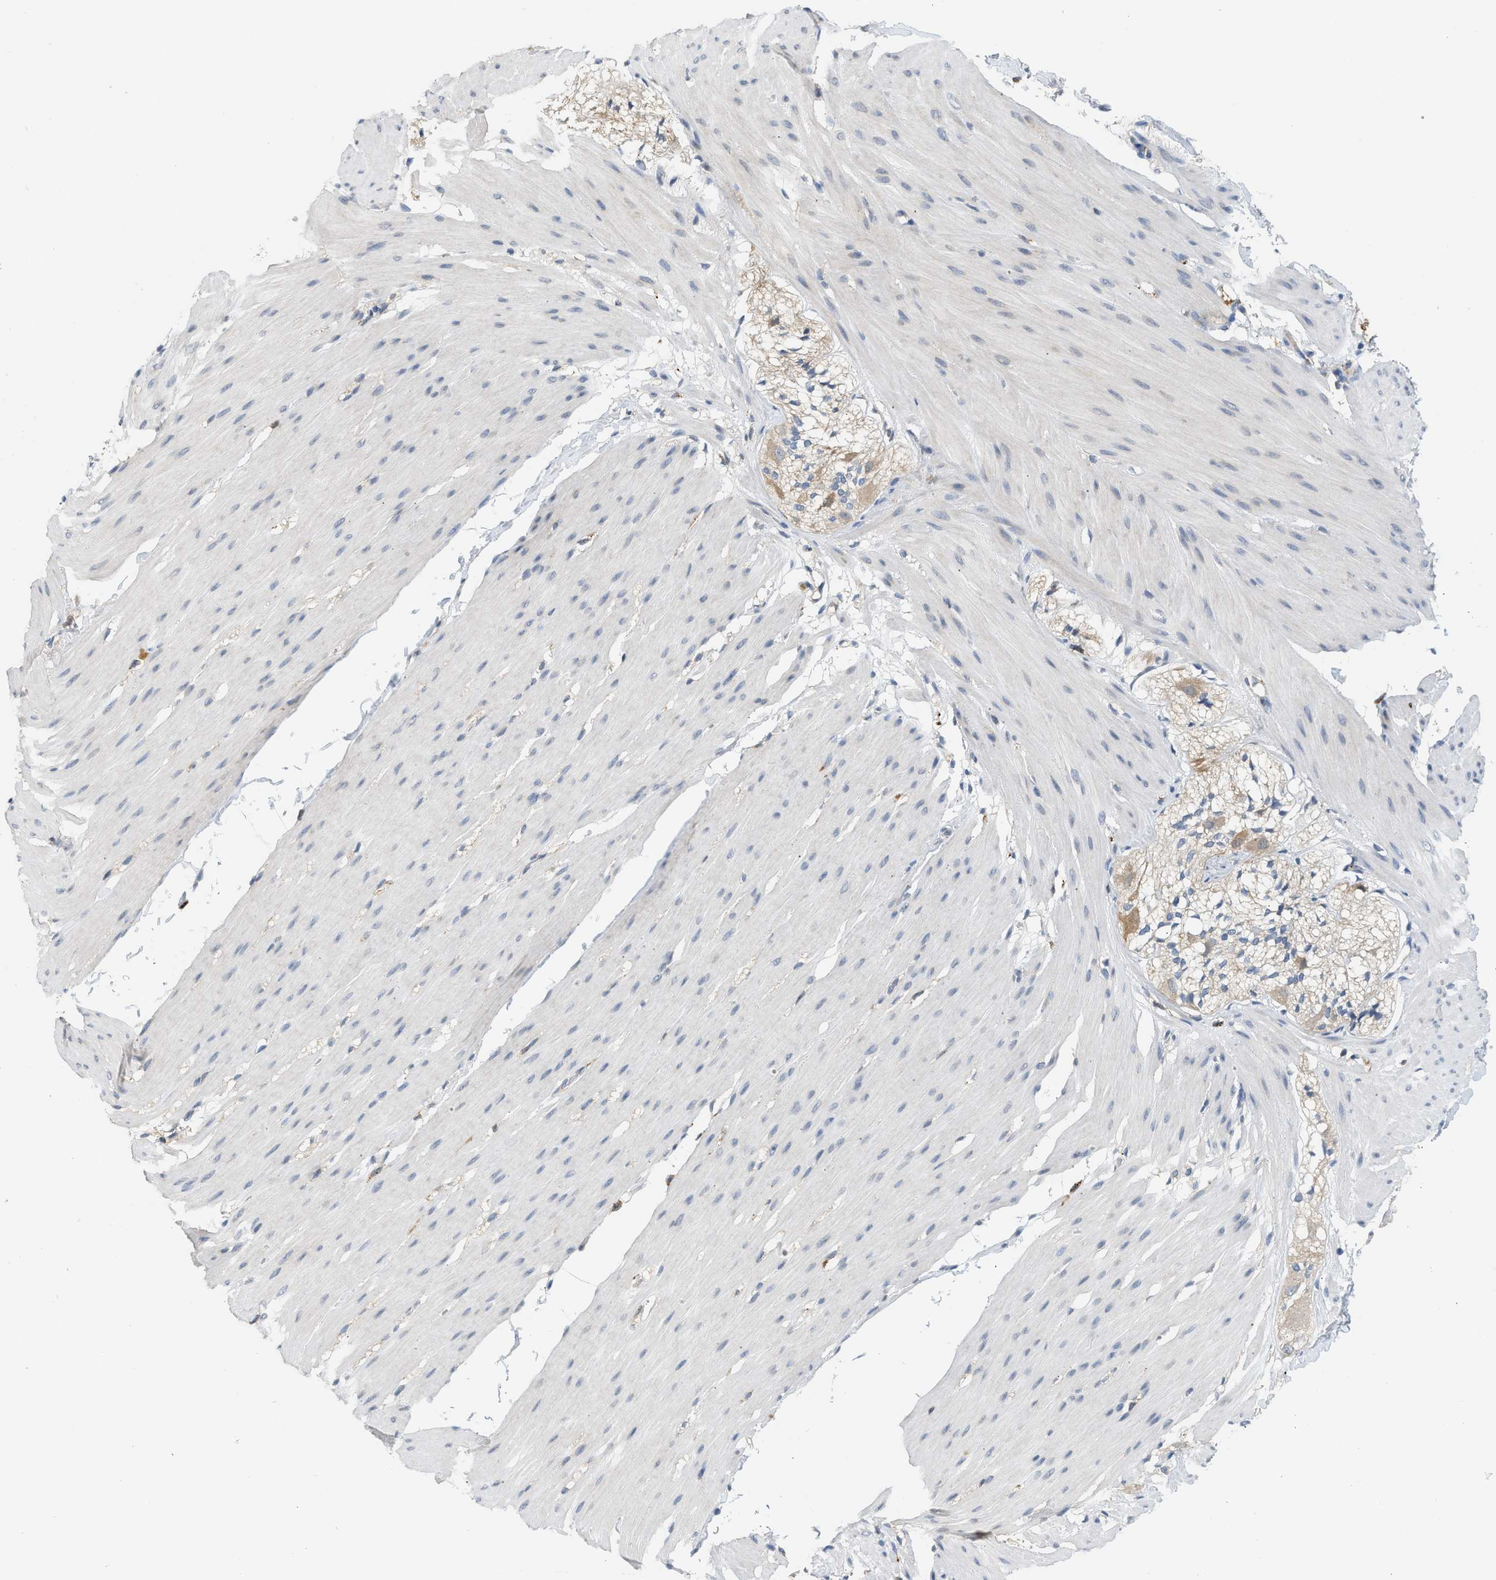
{"staining": {"intensity": "weak", "quantity": "<25%", "location": "cytoplasmic/membranous"}, "tissue": "smooth muscle", "cell_type": "Smooth muscle cells", "image_type": "normal", "snomed": [{"axis": "morphology", "description": "Normal tissue, NOS"}, {"axis": "topography", "description": "Smooth muscle"}, {"axis": "topography", "description": "Colon"}], "caption": "The image demonstrates no significant staining in smooth muscle cells of smooth muscle. (DAB (3,3'-diaminobenzidine) immunohistochemistry (IHC) with hematoxylin counter stain).", "gene": "RHBDF2", "patient": {"sex": "male", "age": 67}}